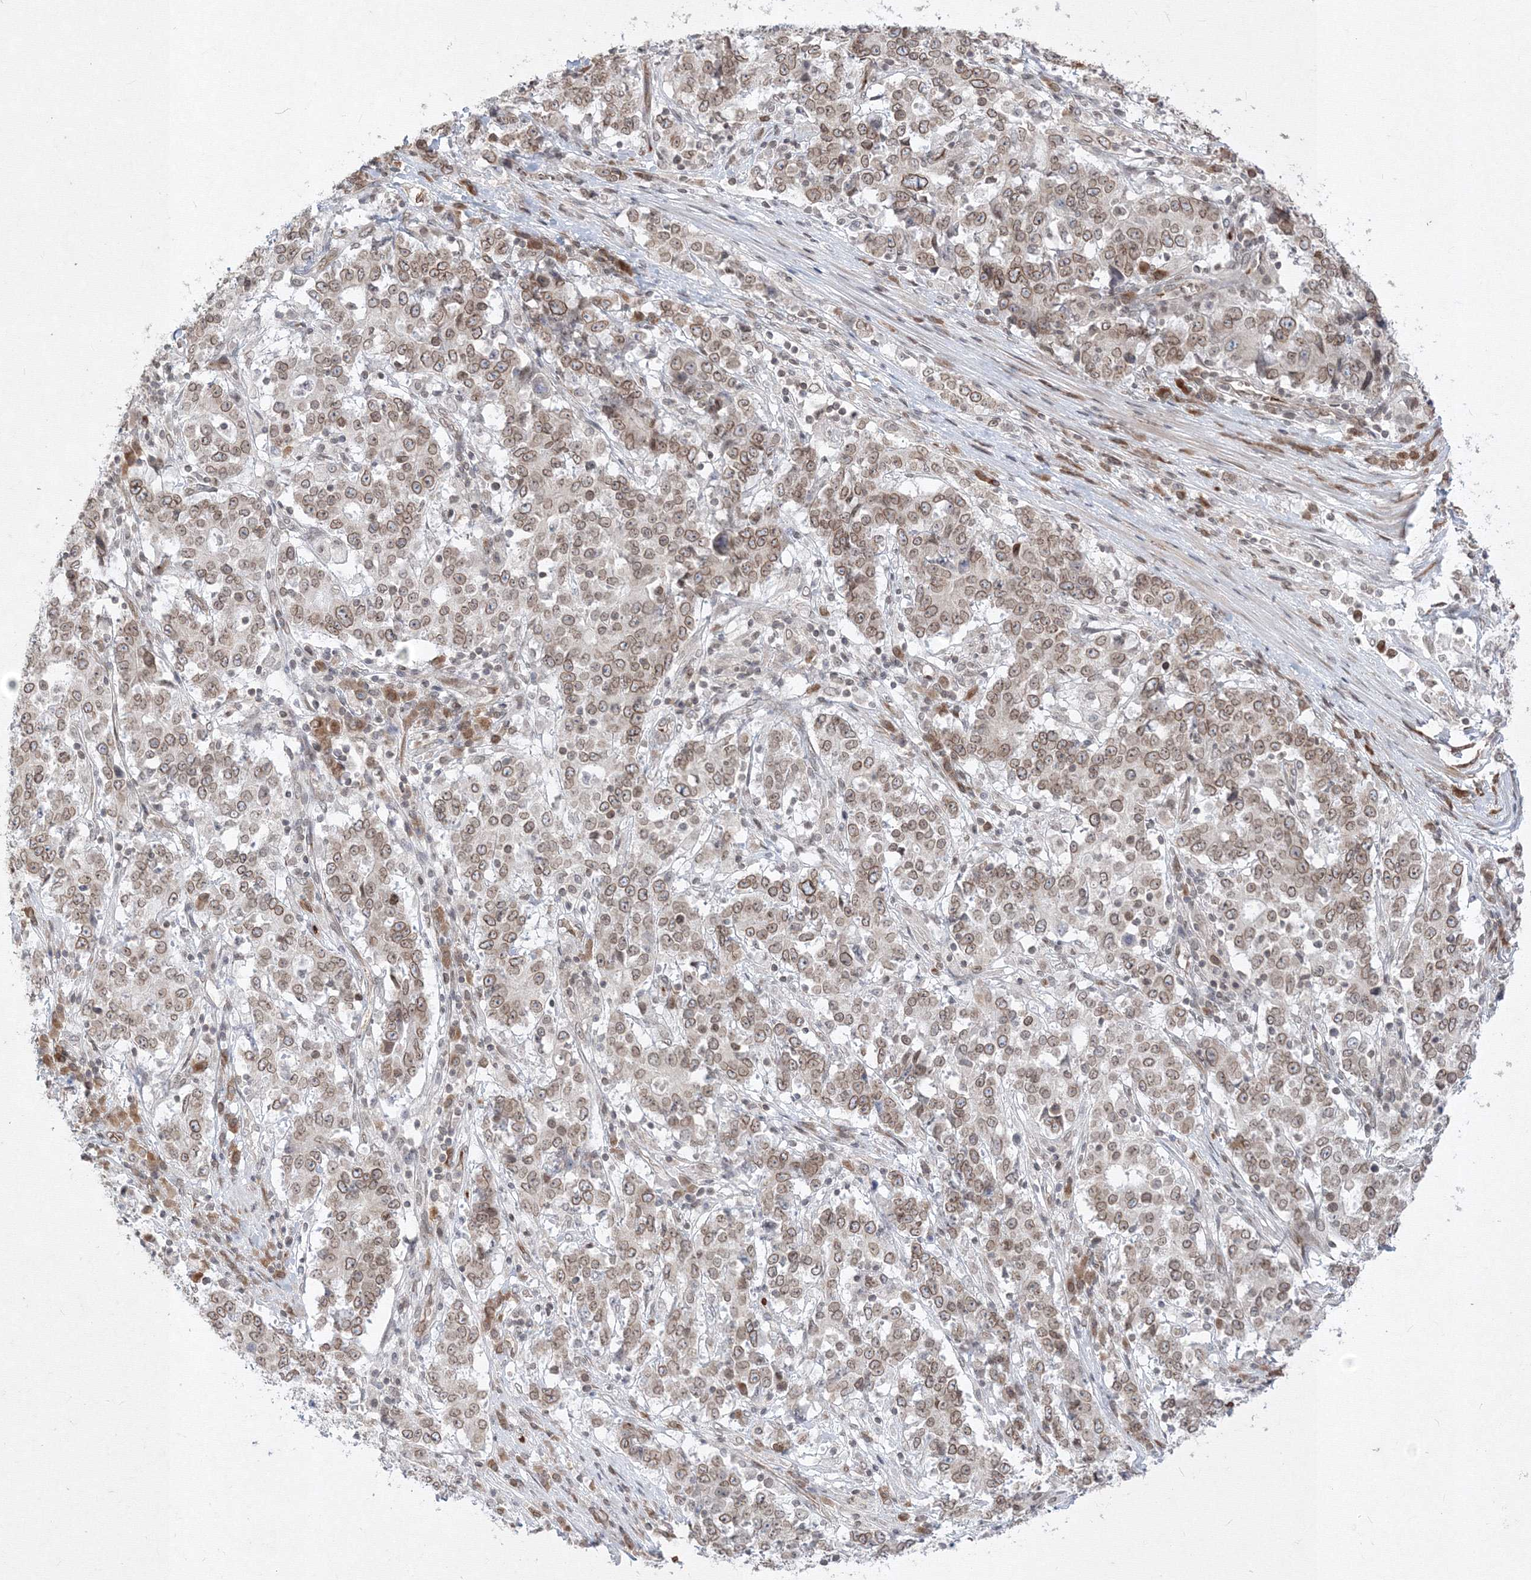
{"staining": {"intensity": "moderate", "quantity": ">75%", "location": "cytoplasmic/membranous,nuclear"}, "tissue": "stomach cancer", "cell_type": "Tumor cells", "image_type": "cancer", "snomed": [{"axis": "morphology", "description": "Adenocarcinoma, NOS"}, {"axis": "topography", "description": "Stomach"}], "caption": "This is an image of immunohistochemistry staining of stomach cancer, which shows moderate staining in the cytoplasmic/membranous and nuclear of tumor cells.", "gene": "DNAJB2", "patient": {"sex": "male", "age": 59}}